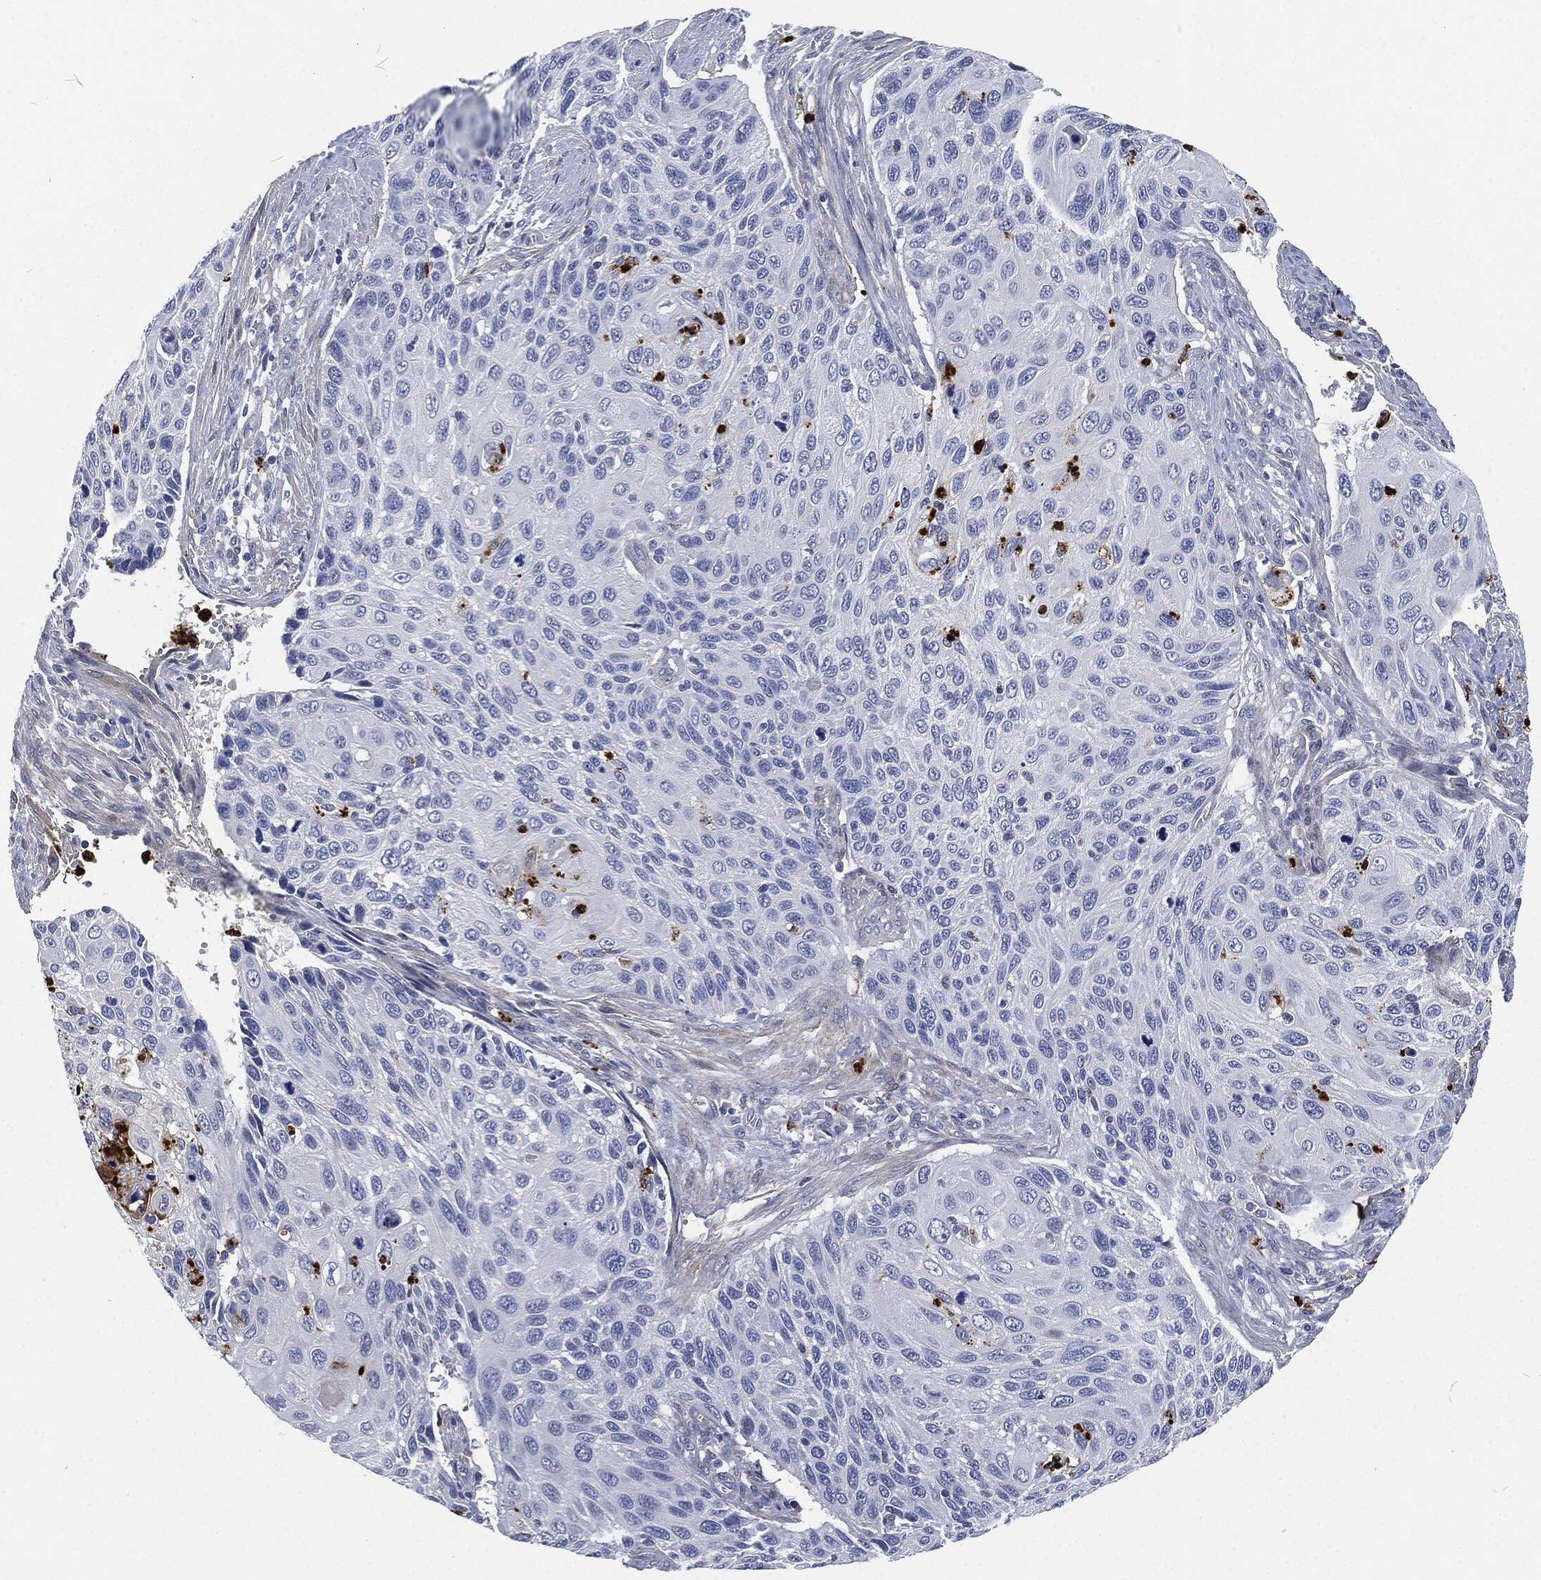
{"staining": {"intensity": "negative", "quantity": "none", "location": "none"}, "tissue": "cervical cancer", "cell_type": "Tumor cells", "image_type": "cancer", "snomed": [{"axis": "morphology", "description": "Squamous cell carcinoma, NOS"}, {"axis": "topography", "description": "Cervix"}], "caption": "This micrograph is of cervical squamous cell carcinoma stained with immunohistochemistry (IHC) to label a protein in brown with the nuclei are counter-stained blue. There is no staining in tumor cells. The staining is performed using DAB brown chromogen with nuclei counter-stained in using hematoxylin.", "gene": "MPO", "patient": {"sex": "female", "age": 70}}